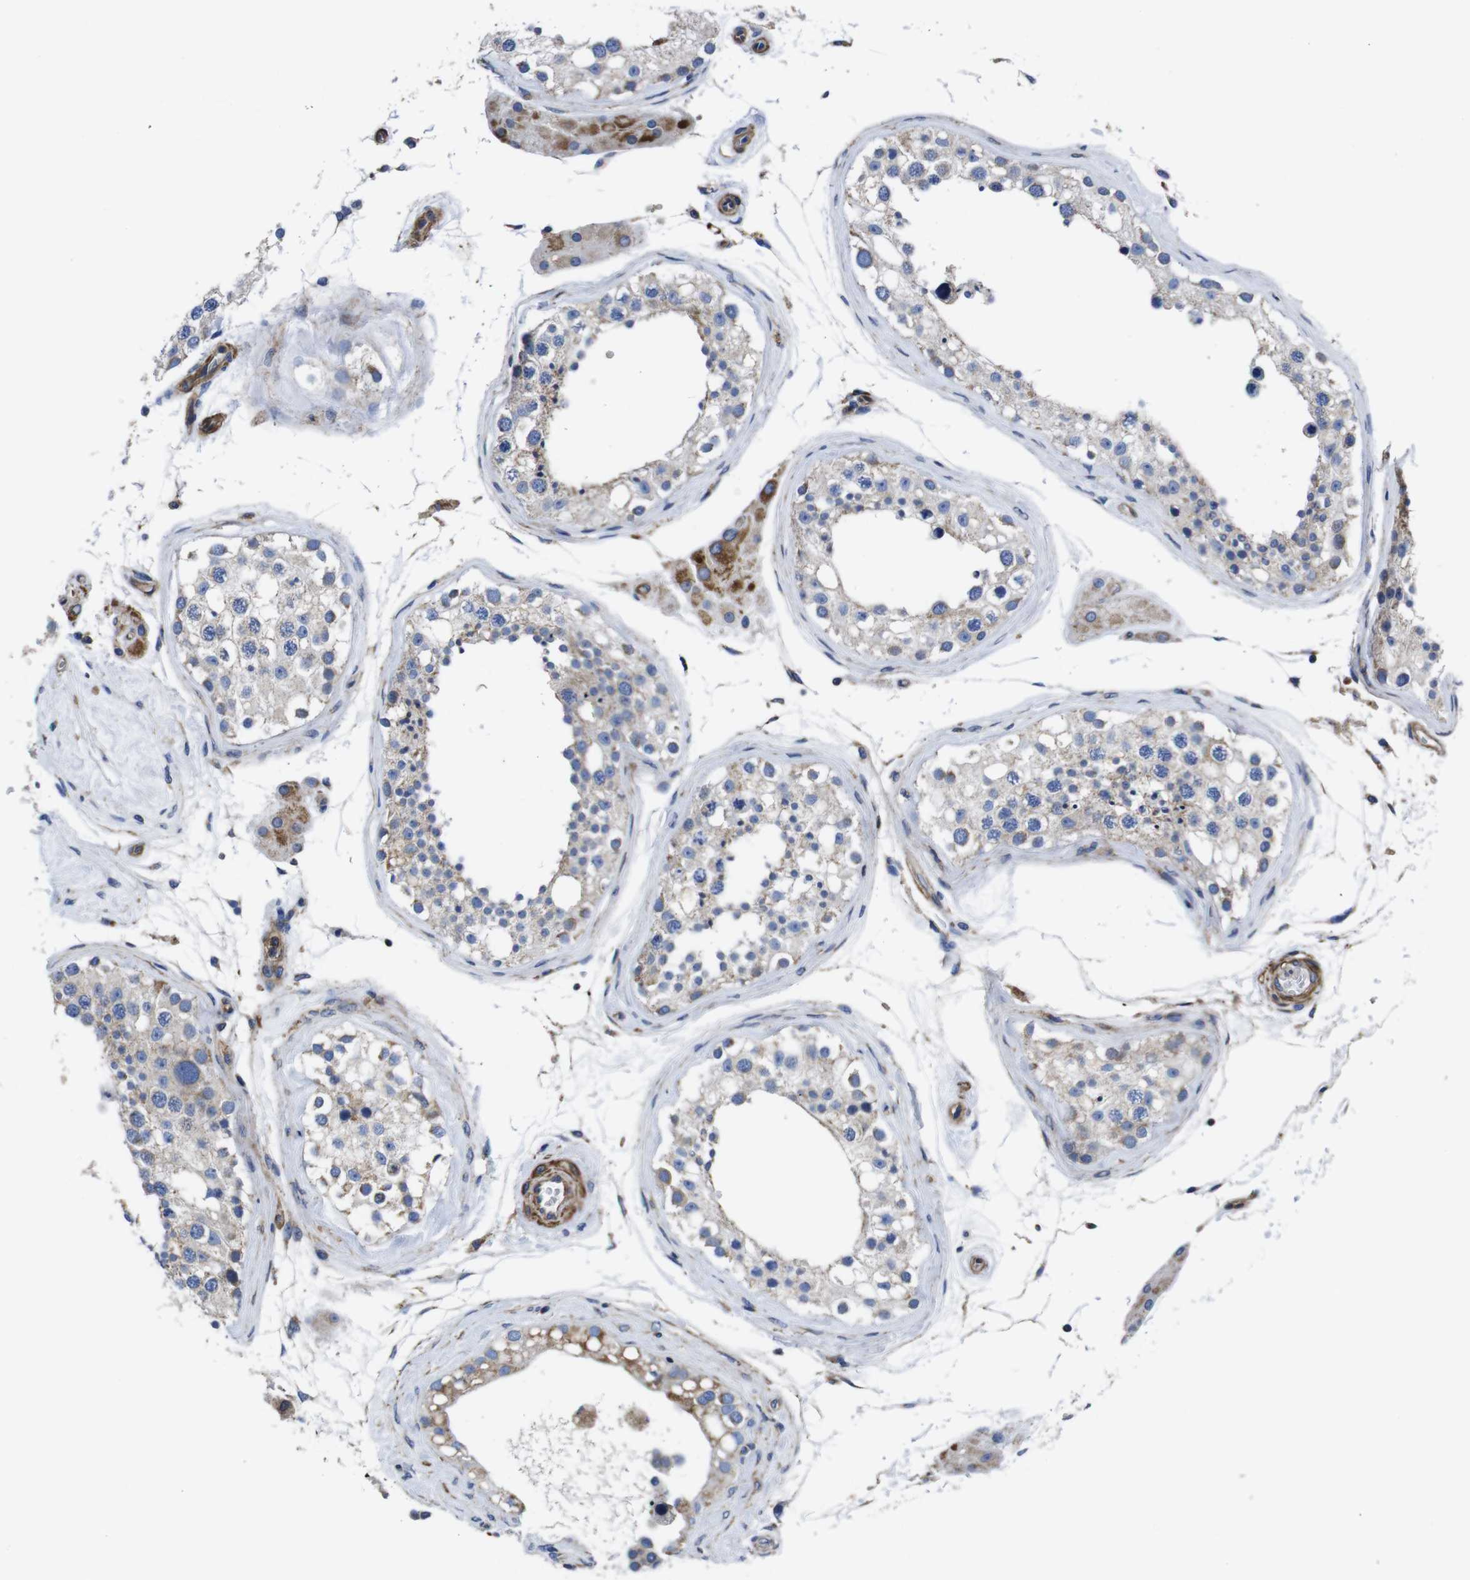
{"staining": {"intensity": "moderate", "quantity": "<25%", "location": "cytoplasmic/membranous"}, "tissue": "testis", "cell_type": "Cells in seminiferous ducts", "image_type": "normal", "snomed": [{"axis": "morphology", "description": "Normal tissue, NOS"}, {"axis": "topography", "description": "Testis"}], "caption": "Unremarkable testis shows moderate cytoplasmic/membranous positivity in about <25% of cells in seminiferous ducts.", "gene": "GPR4", "patient": {"sex": "male", "age": 68}}